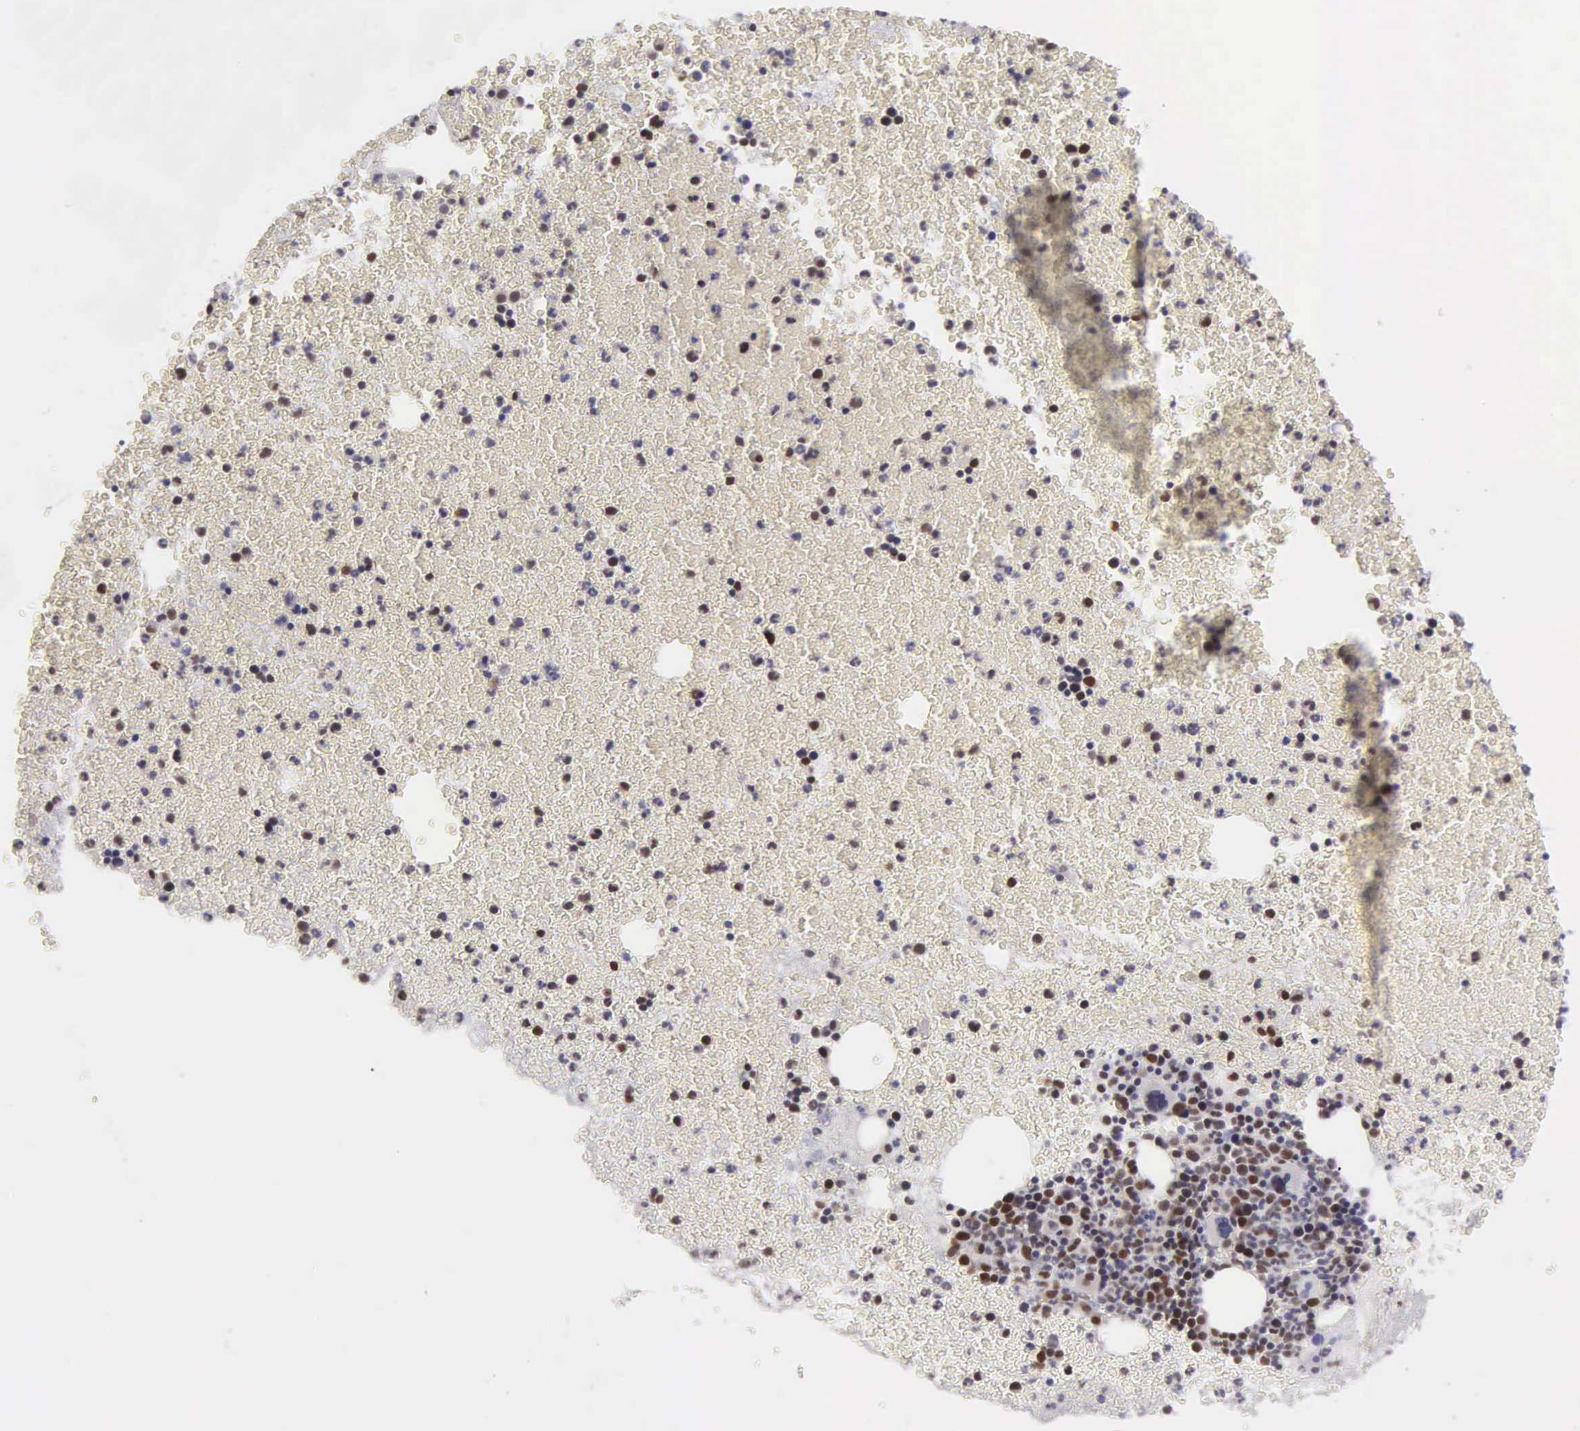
{"staining": {"intensity": "strong", "quantity": "25%-75%", "location": "nuclear"}, "tissue": "bone marrow", "cell_type": "Hematopoietic cells", "image_type": "normal", "snomed": [{"axis": "morphology", "description": "Normal tissue, NOS"}, {"axis": "topography", "description": "Bone marrow"}], "caption": "An image of bone marrow stained for a protein shows strong nuclear brown staining in hematopoietic cells.", "gene": "UBR7", "patient": {"sex": "female", "age": 53}}